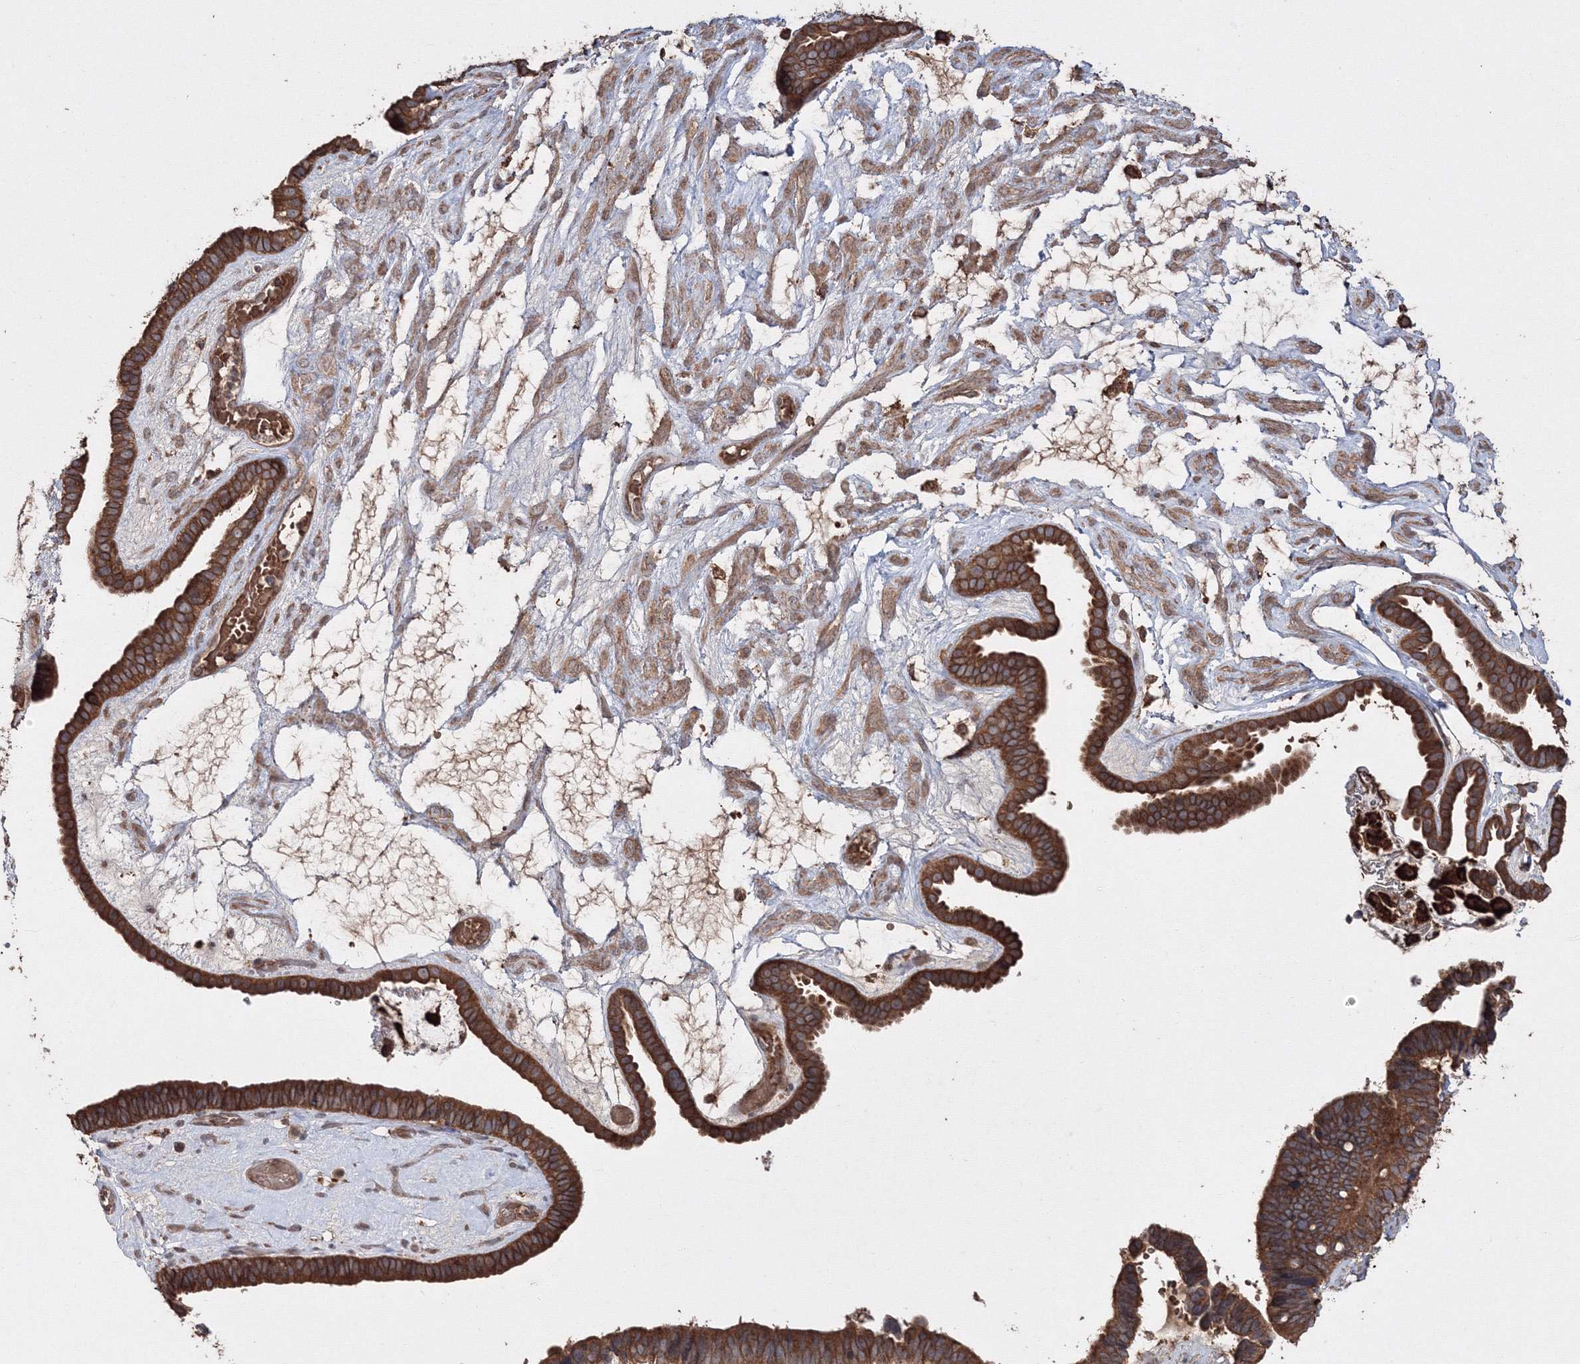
{"staining": {"intensity": "strong", "quantity": ">75%", "location": "cytoplasmic/membranous"}, "tissue": "ovarian cancer", "cell_type": "Tumor cells", "image_type": "cancer", "snomed": [{"axis": "morphology", "description": "Cystadenocarcinoma, serous, NOS"}, {"axis": "topography", "description": "Ovary"}], "caption": "The histopathology image exhibits a brown stain indicating the presence of a protein in the cytoplasmic/membranous of tumor cells in ovarian serous cystadenocarcinoma.", "gene": "DDO", "patient": {"sex": "female", "age": 56}}